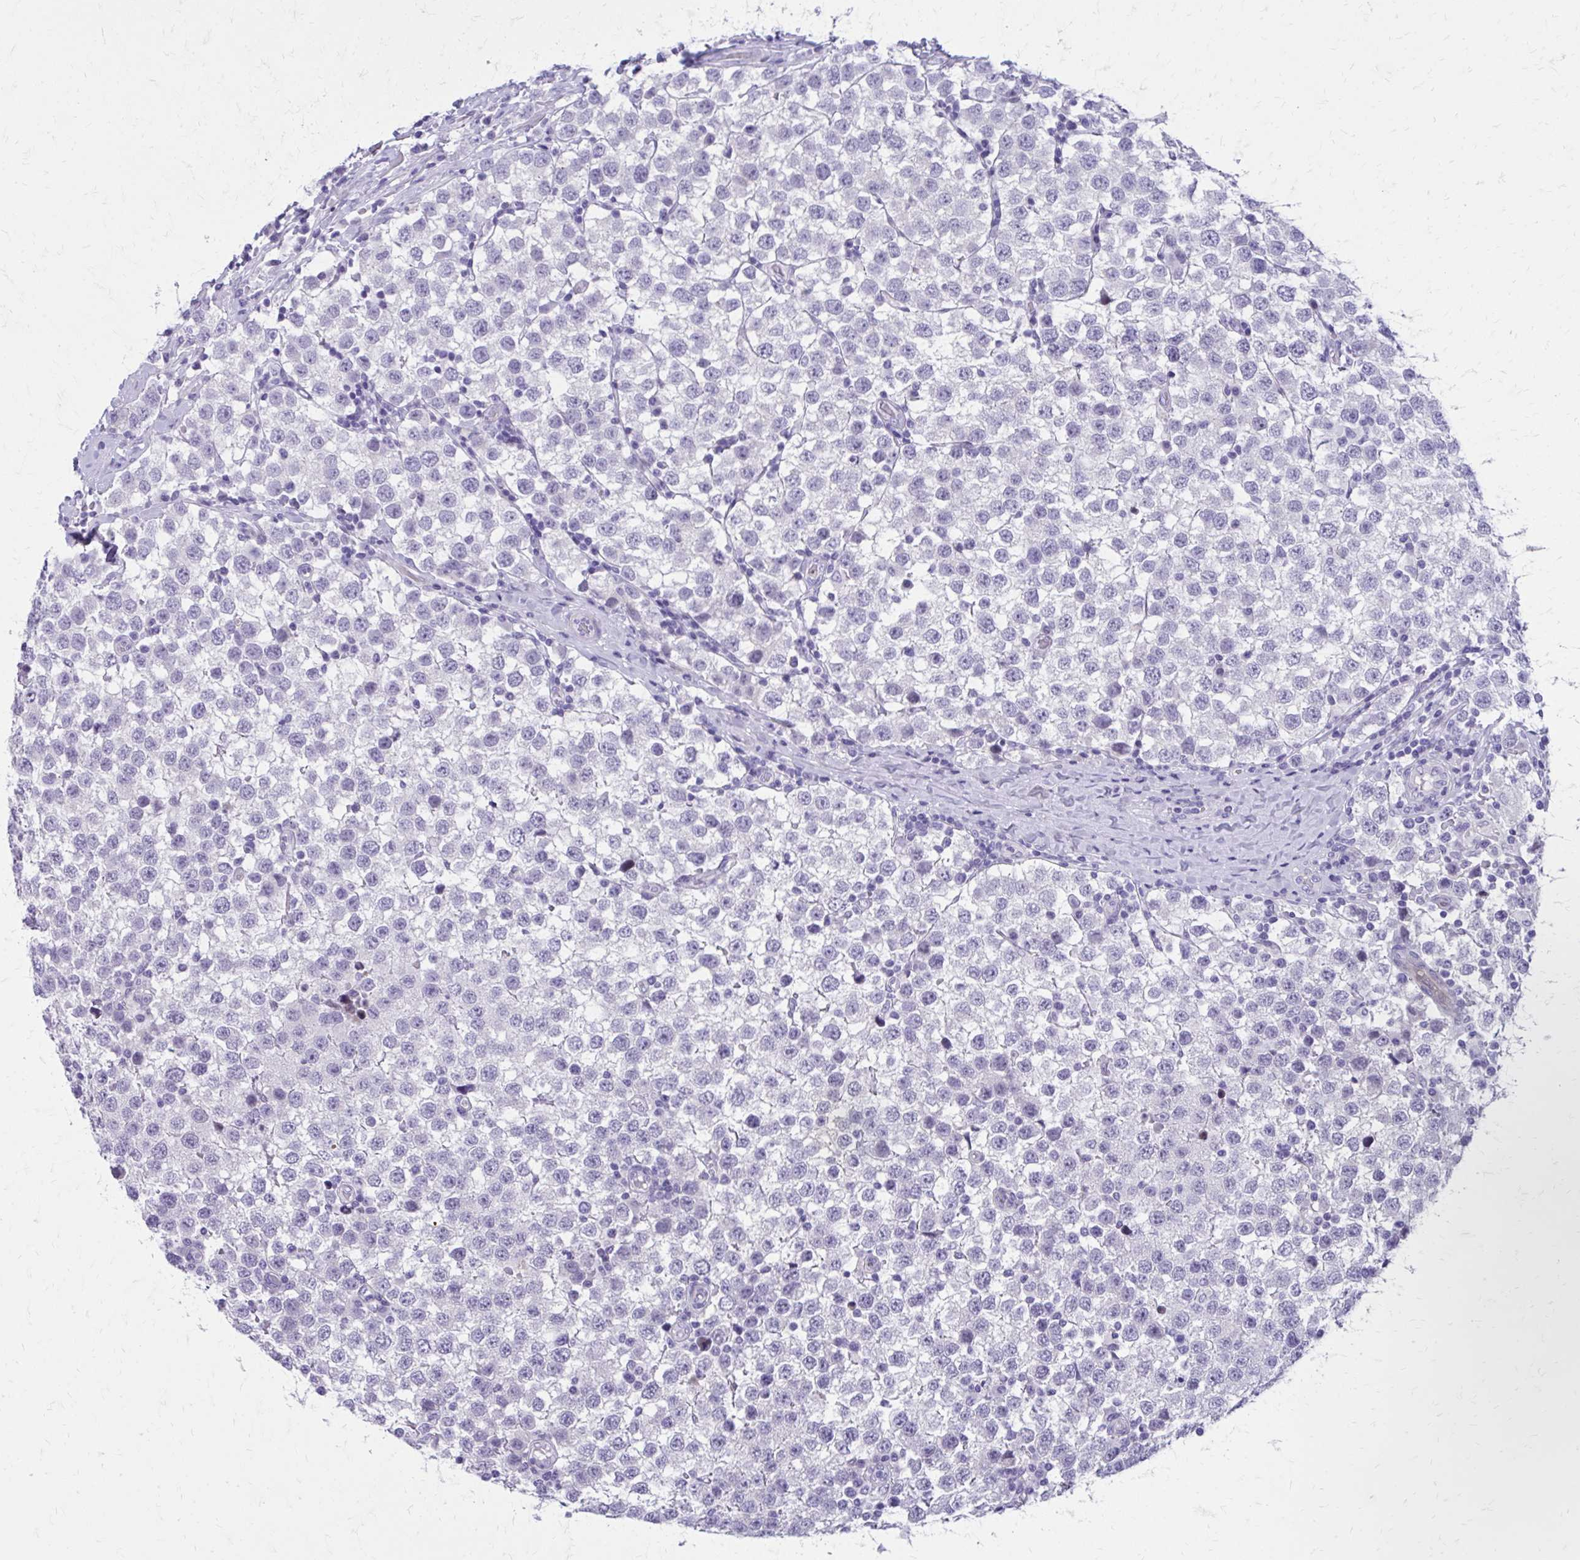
{"staining": {"intensity": "negative", "quantity": "none", "location": "none"}, "tissue": "testis cancer", "cell_type": "Tumor cells", "image_type": "cancer", "snomed": [{"axis": "morphology", "description": "Seminoma, NOS"}, {"axis": "topography", "description": "Testis"}], "caption": "Protein analysis of testis cancer (seminoma) exhibits no significant positivity in tumor cells.", "gene": "LCN15", "patient": {"sex": "male", "age": 34}}